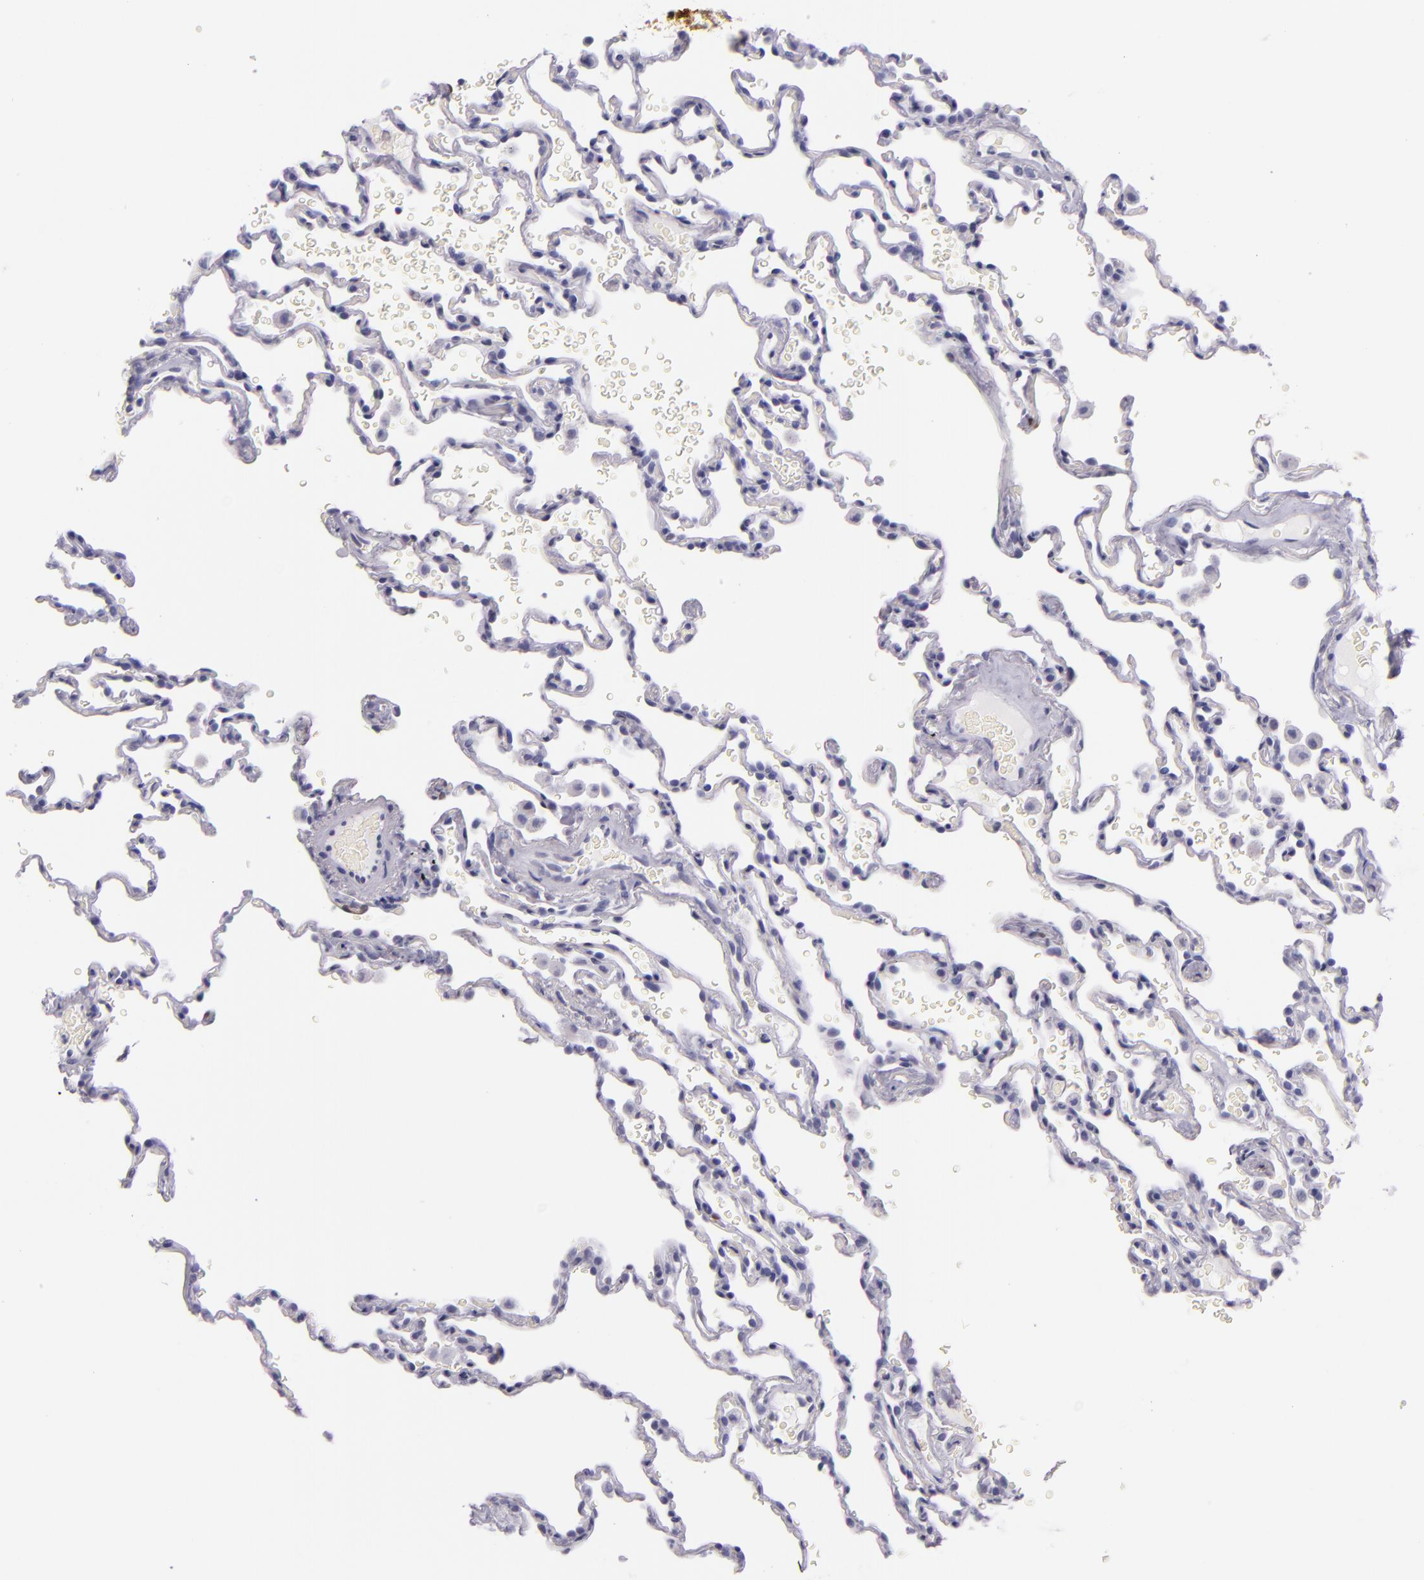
{"staining": {"intensity": "negative", "quantity": "none", "location": "none"}, "tissue": "lung", "cell_type": "Alveolar cells", "image_type": "normal", "snomed": [{"axis": "morphology", "description": "Normal tissue, NOS"}, {"axis": "topography", "description": "Lung"}], "caption": "This is an IHC image of benign human lung. There is no positivity in alveolar cells.", "gene": "MT1A", "patient": {"sex": "male", "age": 59}}